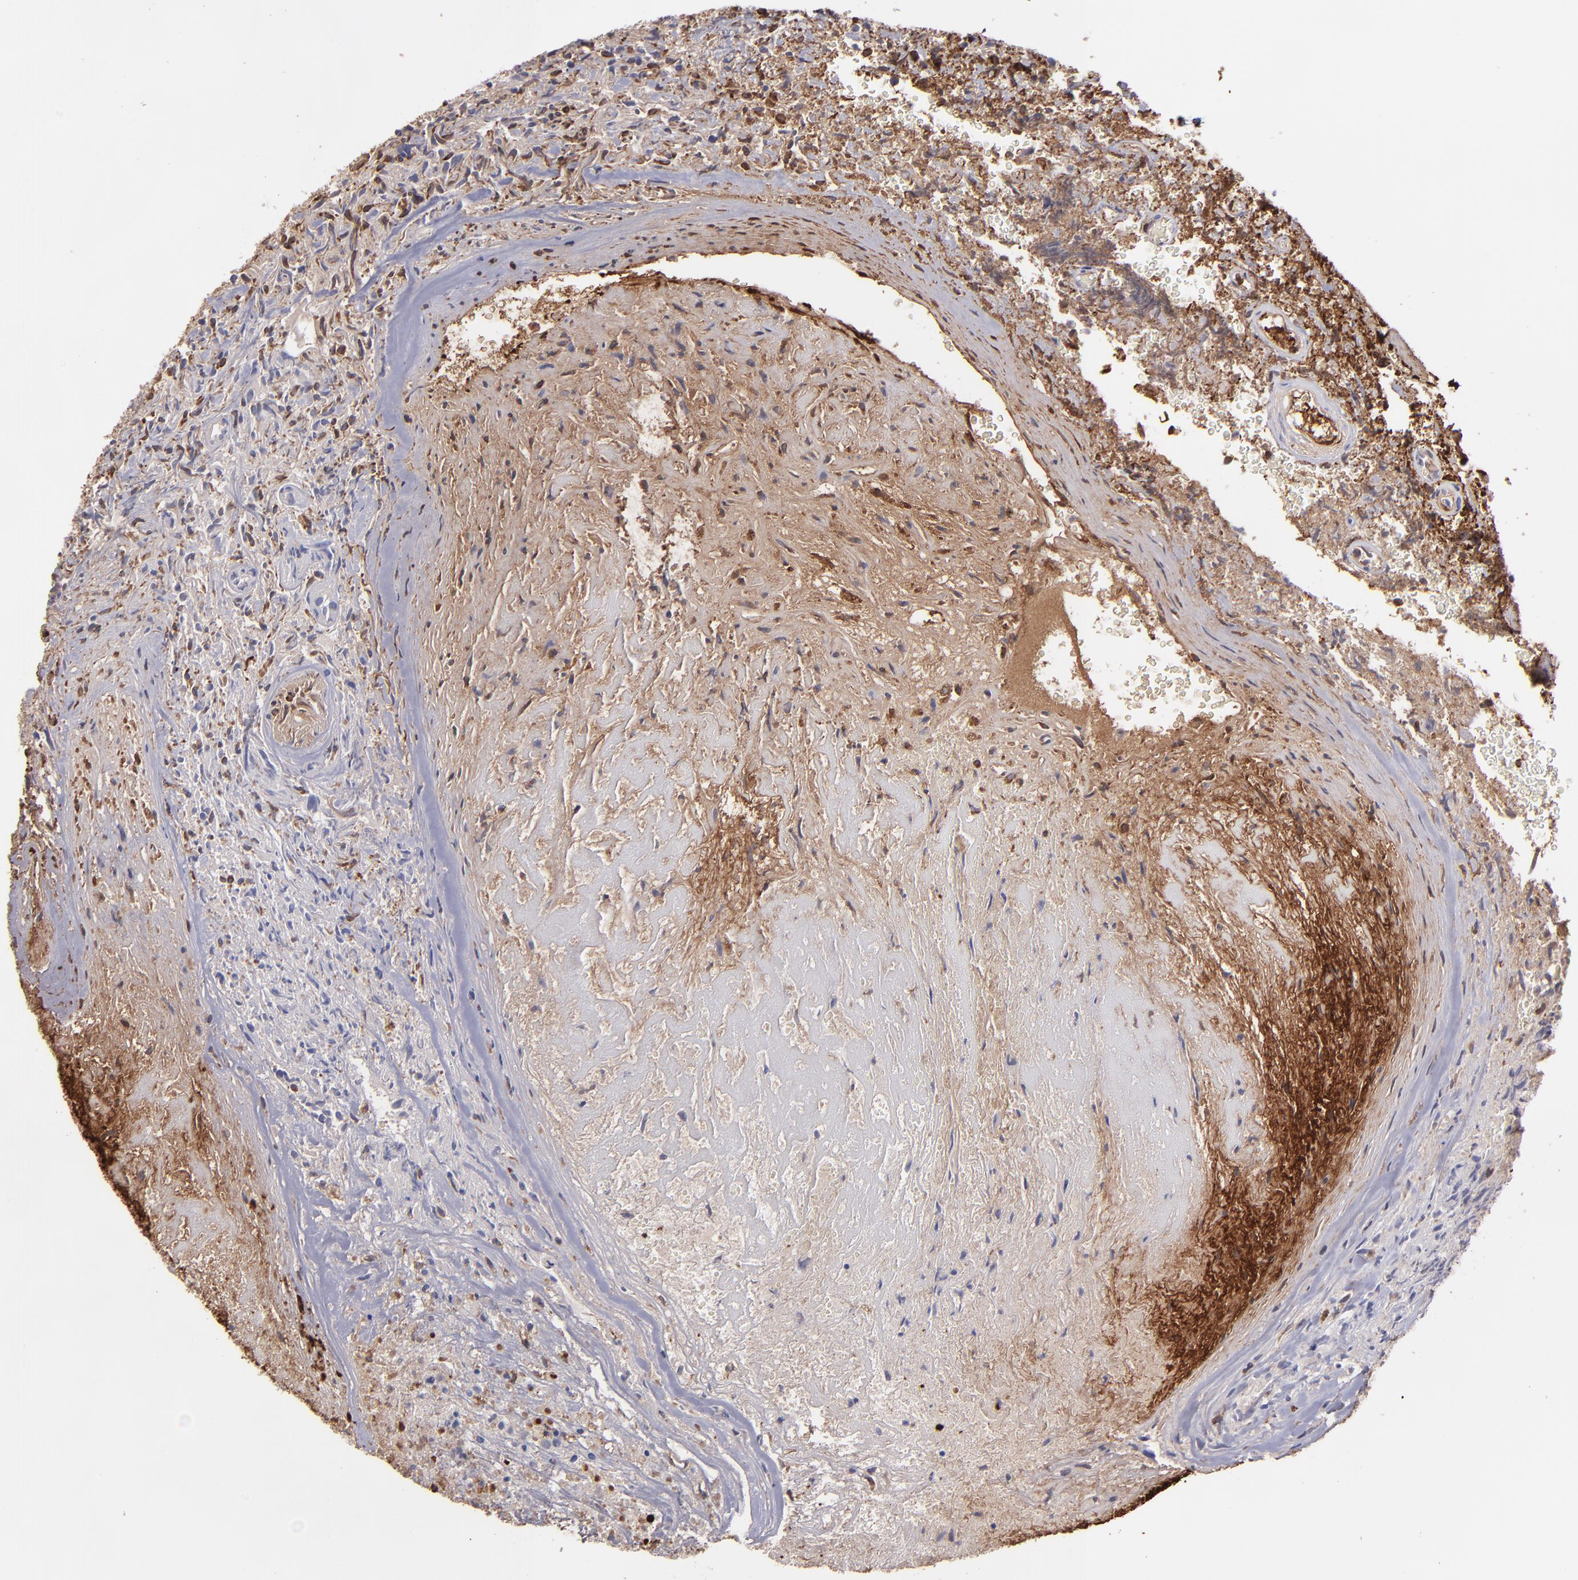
{"staining": {"intensity": "moderate", "quantity": "25%-75%", "location": "nuclear"}, "tissue": "glioma", "cell_type": "Tumor cells", "image_type": "cancer", "snomed": [{"axis": "morphology", "description": "Normal tissue, NOS"}, {"axis": "morphology", "description": "Glioma, malignant, High grade"}, {"axis": "topography", "description": "Cerebral cortex"}], "caption": "IHC (DAB (3,3'-diaminobenzidine)) staining of glioma displays moderate nuclear protein positivity in approximately 25%-75% of tumor cells. (DAB IHC with brightfield microscopy, high magnification).", "gene": "C1QA", "patient": {"sex": "male", "age": 75}}